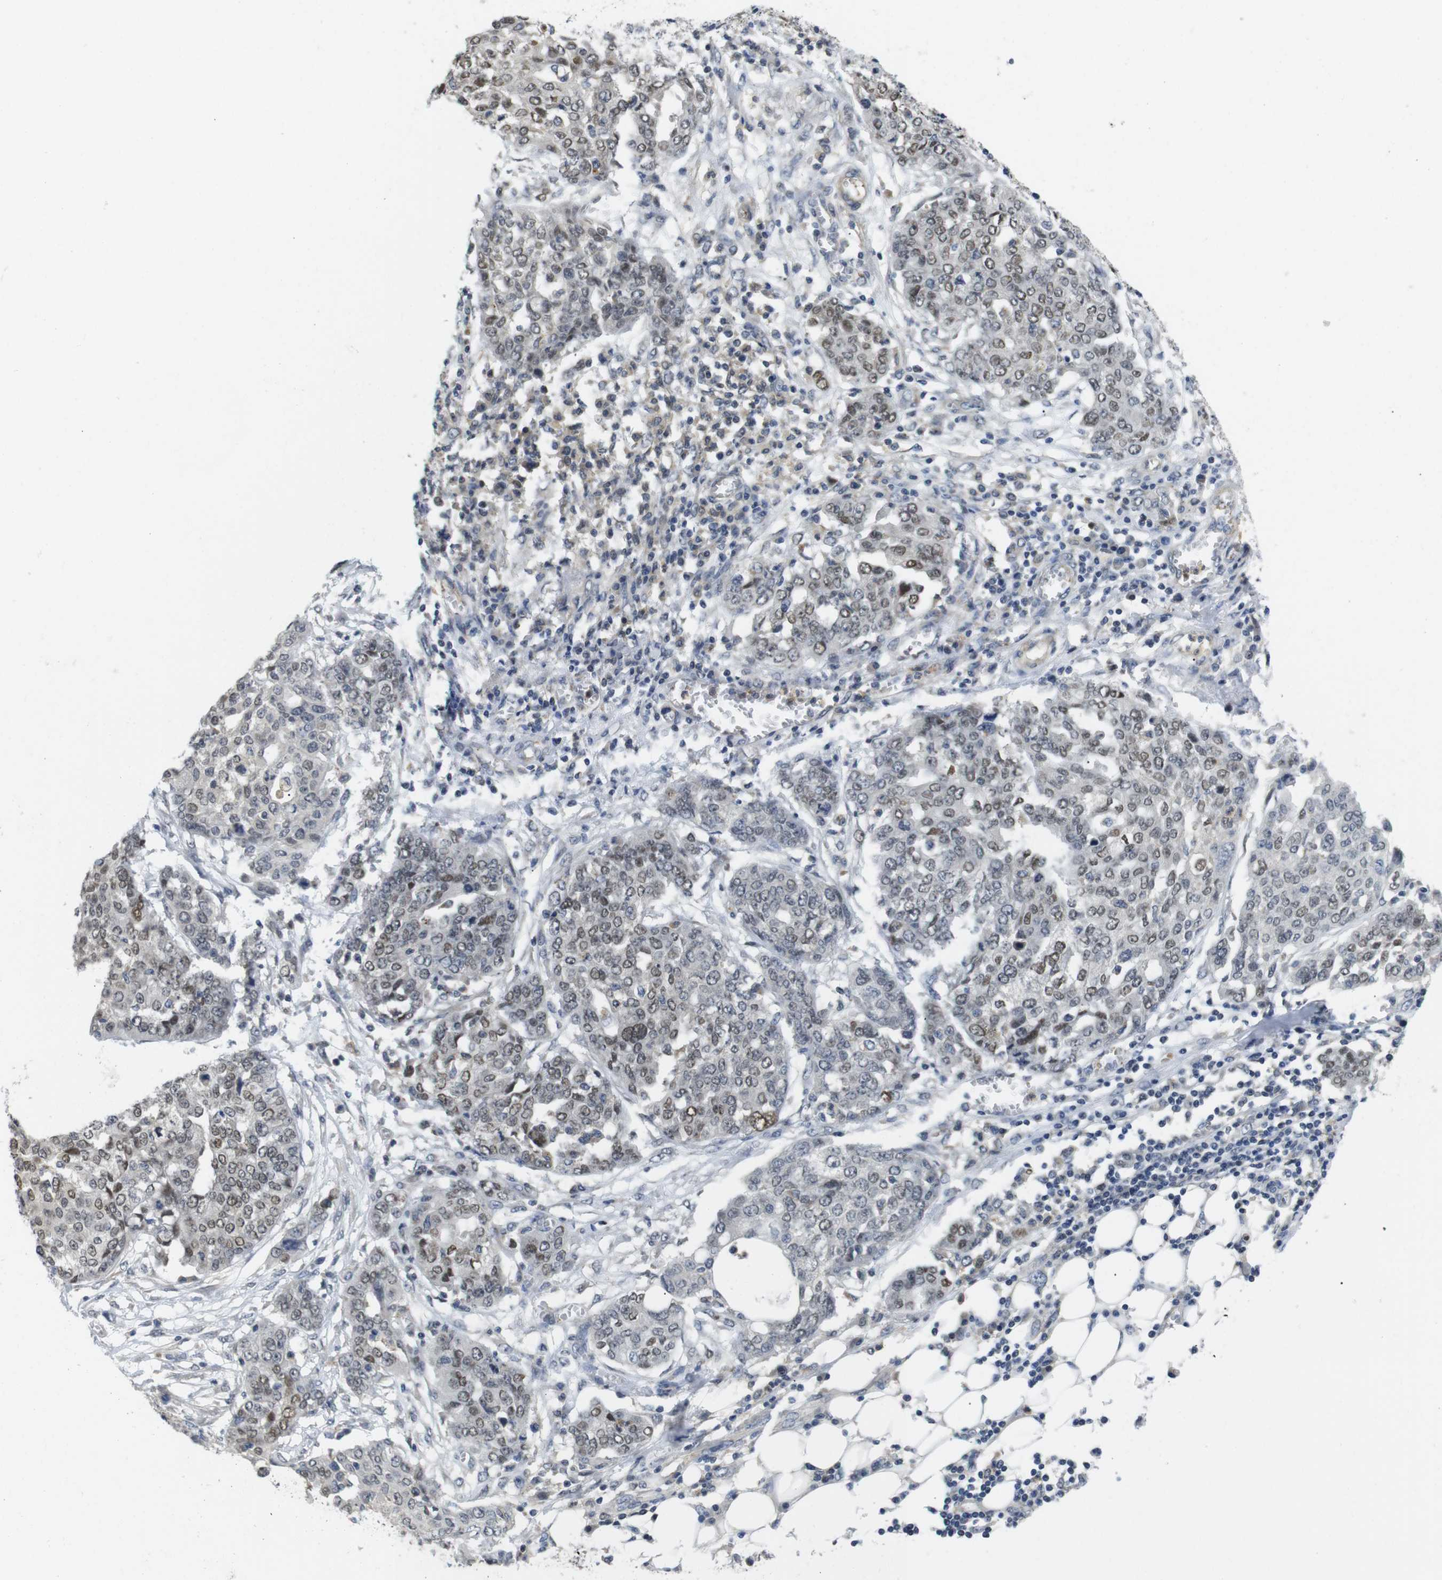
{"staining": {"intensity": "weak", "quantity": "25%-75%", "location": "nuclear"}, "tissue": "ovarian cancer", "cell_type": "Tumor cells", "image_type": "cancer", "snomed": [{"axis": "morphology", "description": "Cystadenocarcinoma, serous, NOS"}, {"axis": "topography", "description": "Soft tissue"}, {"axis": "topography", "description": "Ovary"}], "caption": "Immunohistochemistry of ovarian cancer reveals low levels of weak nuclear expression in approximately 25%-75% of tumor cells. Using DAB (brown) and hematoxylin (blue) stains, captured at high magnification using brightfield microscopy.", "gene": "FNTA", "patient": {"sex": "female", "age": 57}}